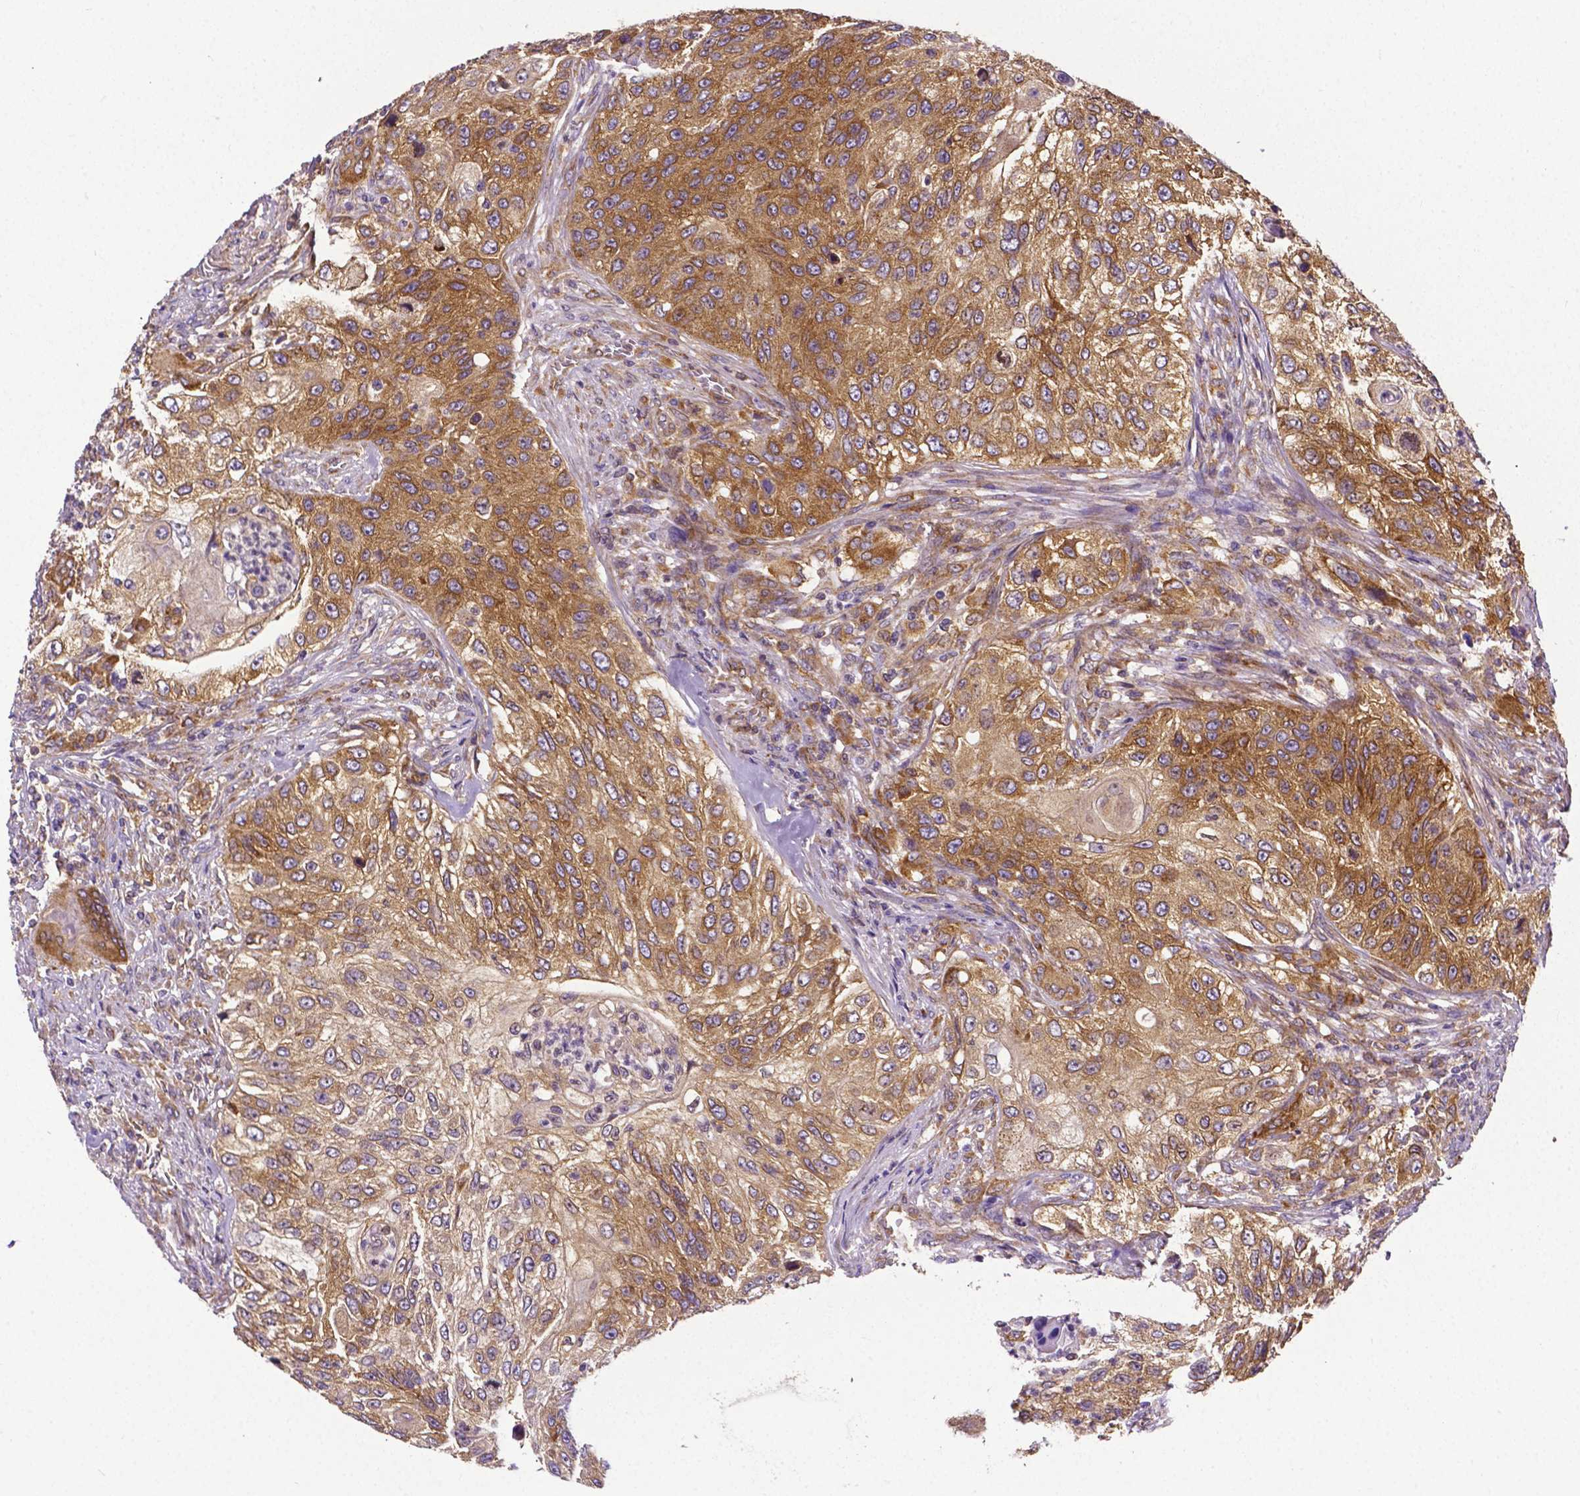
{"staining": {"intensity": "moderate", "quantity": ">75%", "location": "cytoplasmic/membranous"}, "tissue": "urothelial cancer", "cell_type": "Tumor cells", "image_type": "cancer", "snomed": [{"axis": "morphology", "description": "Urothelial carcinoma, High grade"}, {"axis": "topography", "description": "Urinary bladder"}], "caption": "IHC (DAB) staining of urothelial carcinoma (high-grade) shows moderate cytoplasmic/membranous protein positivity in about >75% of tumor cells. The staining is performed using DAB brown chromogen to label protein expression. The nuclei are counter-stained blue using hematoxylin.", "gene": "DICER1", "patient": {"sex": "female", "age": 60}}